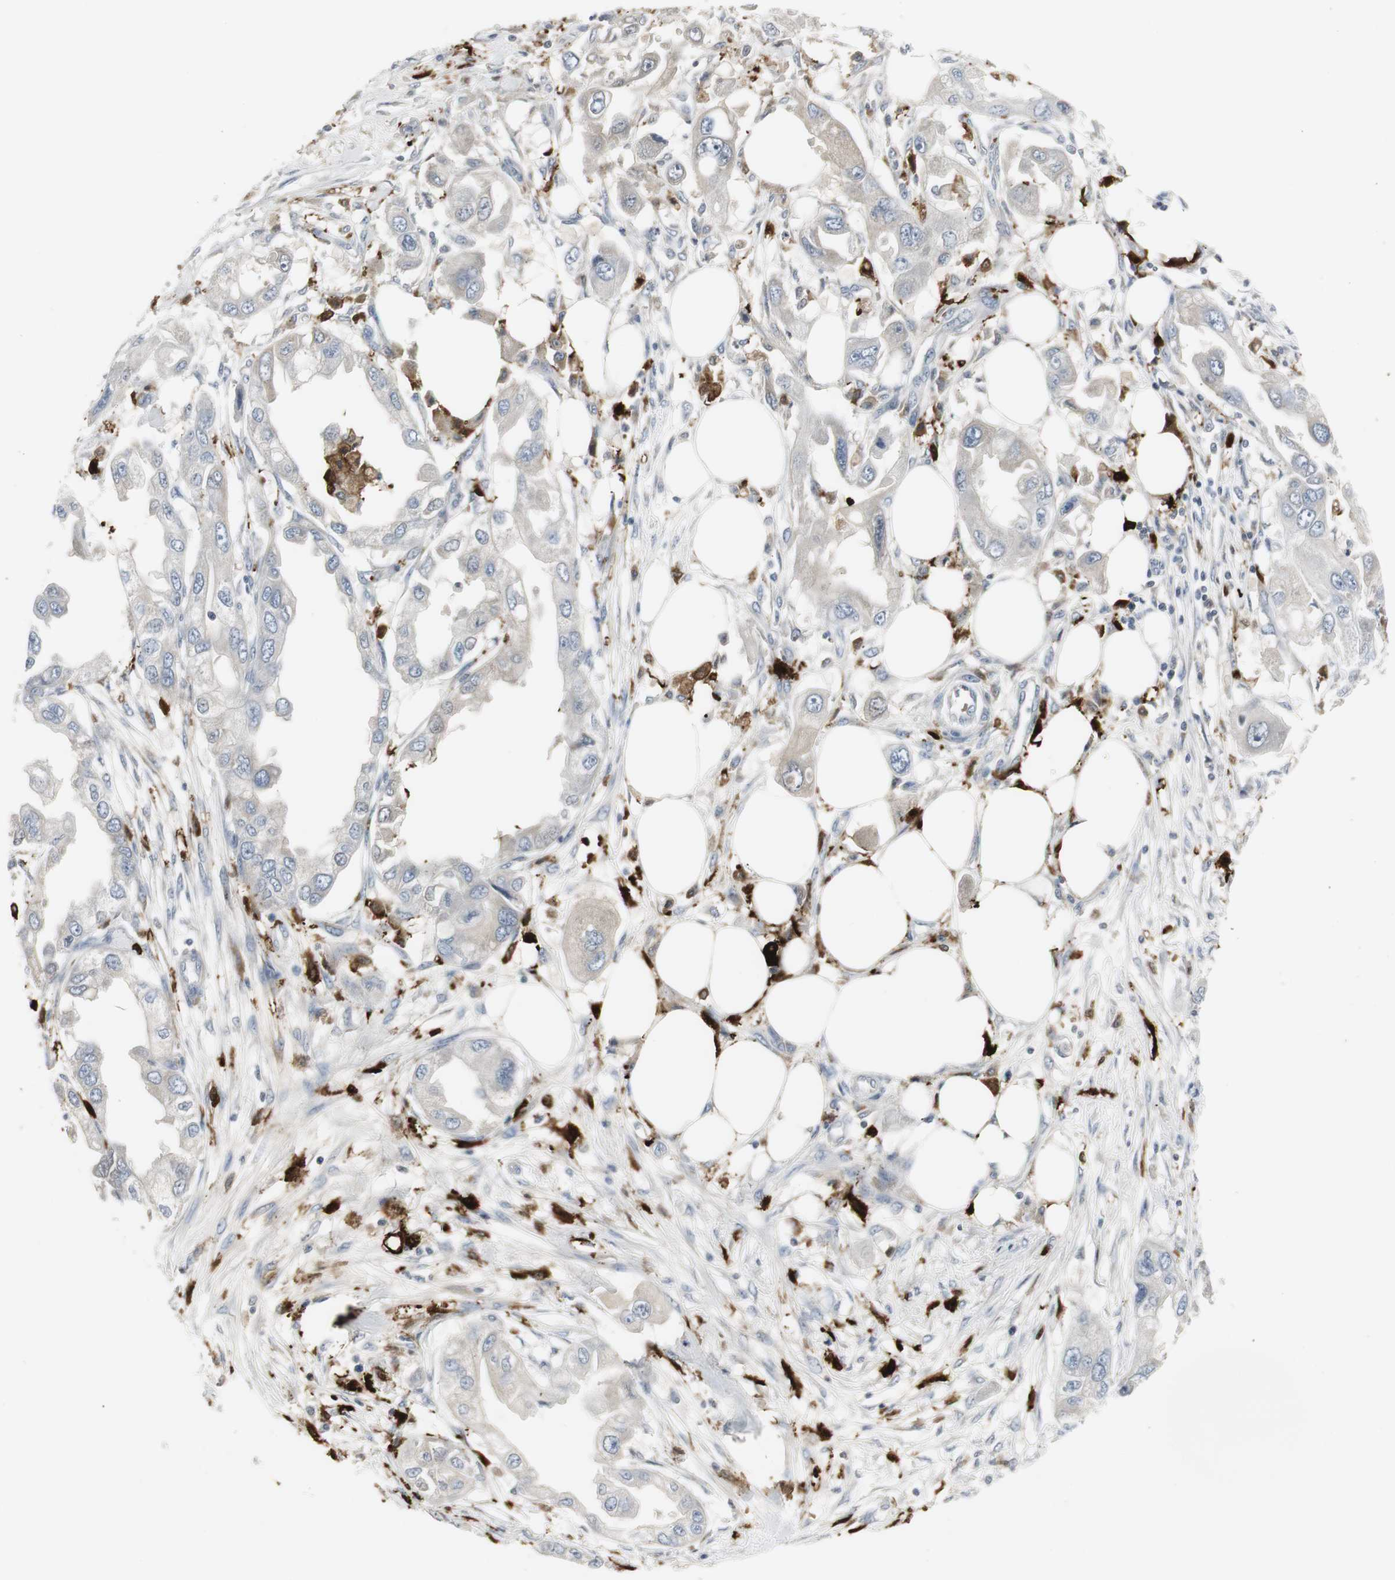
{"staining": {"intensity": "negative", "quantity": "none", "location": "none"}, "tissue": "endometrial cancer", "cell_type": "Tumor cells", "image_type": "cancer", "snomed": [{"axis": "morphology", "description": "Adenocarcinoma, NOS"}, {"axis": "topography", "description": "Endometrium"}], "caption": "DAB (3,3'-diaminobenzidine) immunohistochemical staining of human endometrial cancer (adenocarcinoma) shows no significant positivity in tumor cells.", "gene": "PI15", "patient": {"sex": "female", "age": 67}}